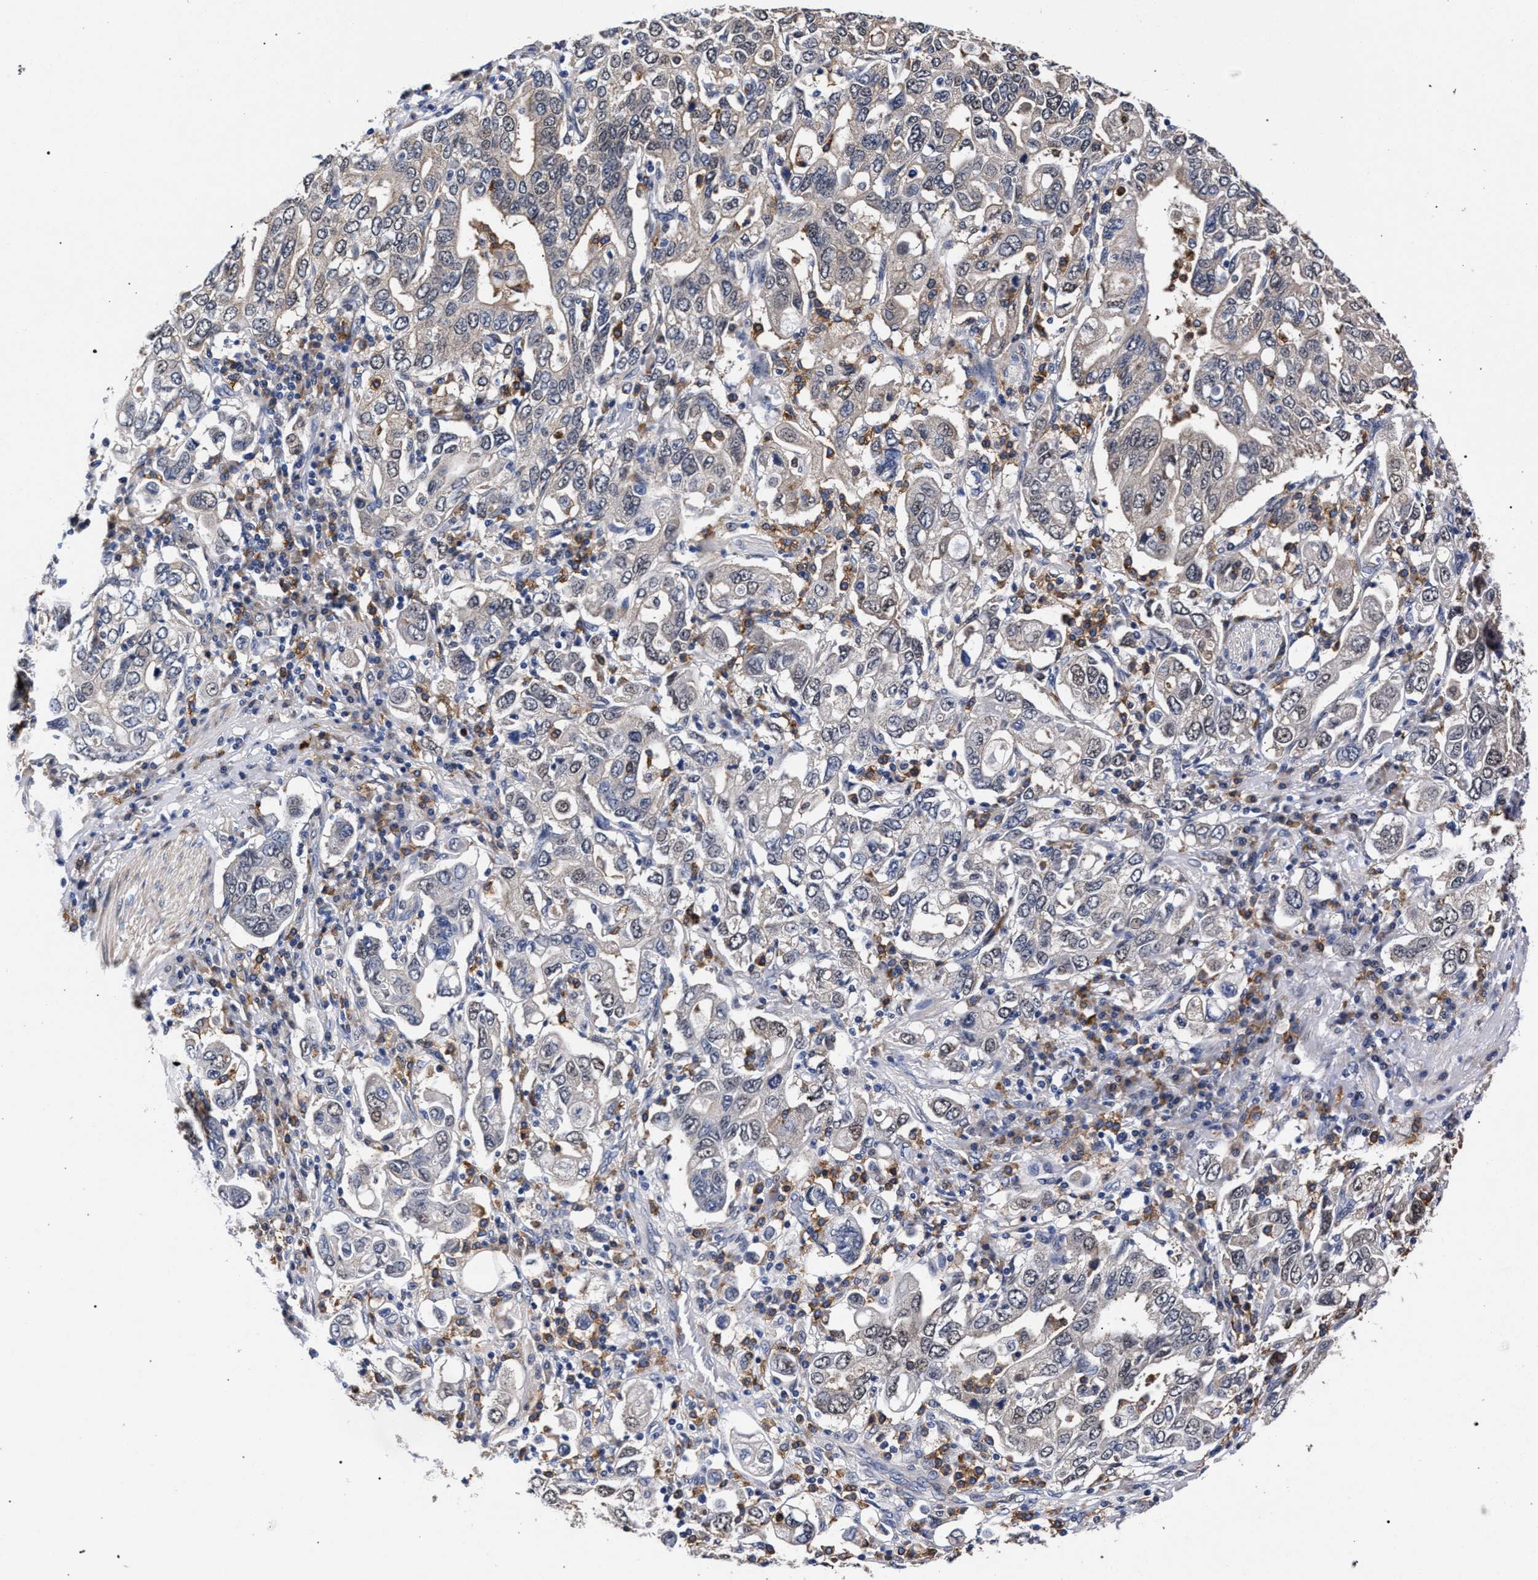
{"staining": {"intensity": "negative", "quantity": "none", "location": "none"}, "tissue": "stomach cancer", "cell_type": "Tumor cells", "image_type": "cancer", "snomed": [{"axis": "morphology", "description": "Adenocarcinoma, NOS"}, {"axis": "topography", "description": "Stomach, upper"}], "caption": "The immunohistochemistry (IHC) micrograph has no significant expression in tumor cells of stomach cancer tissue.", "gene": "ZNF462", "patient": {"sex": "male", "age": 62}}